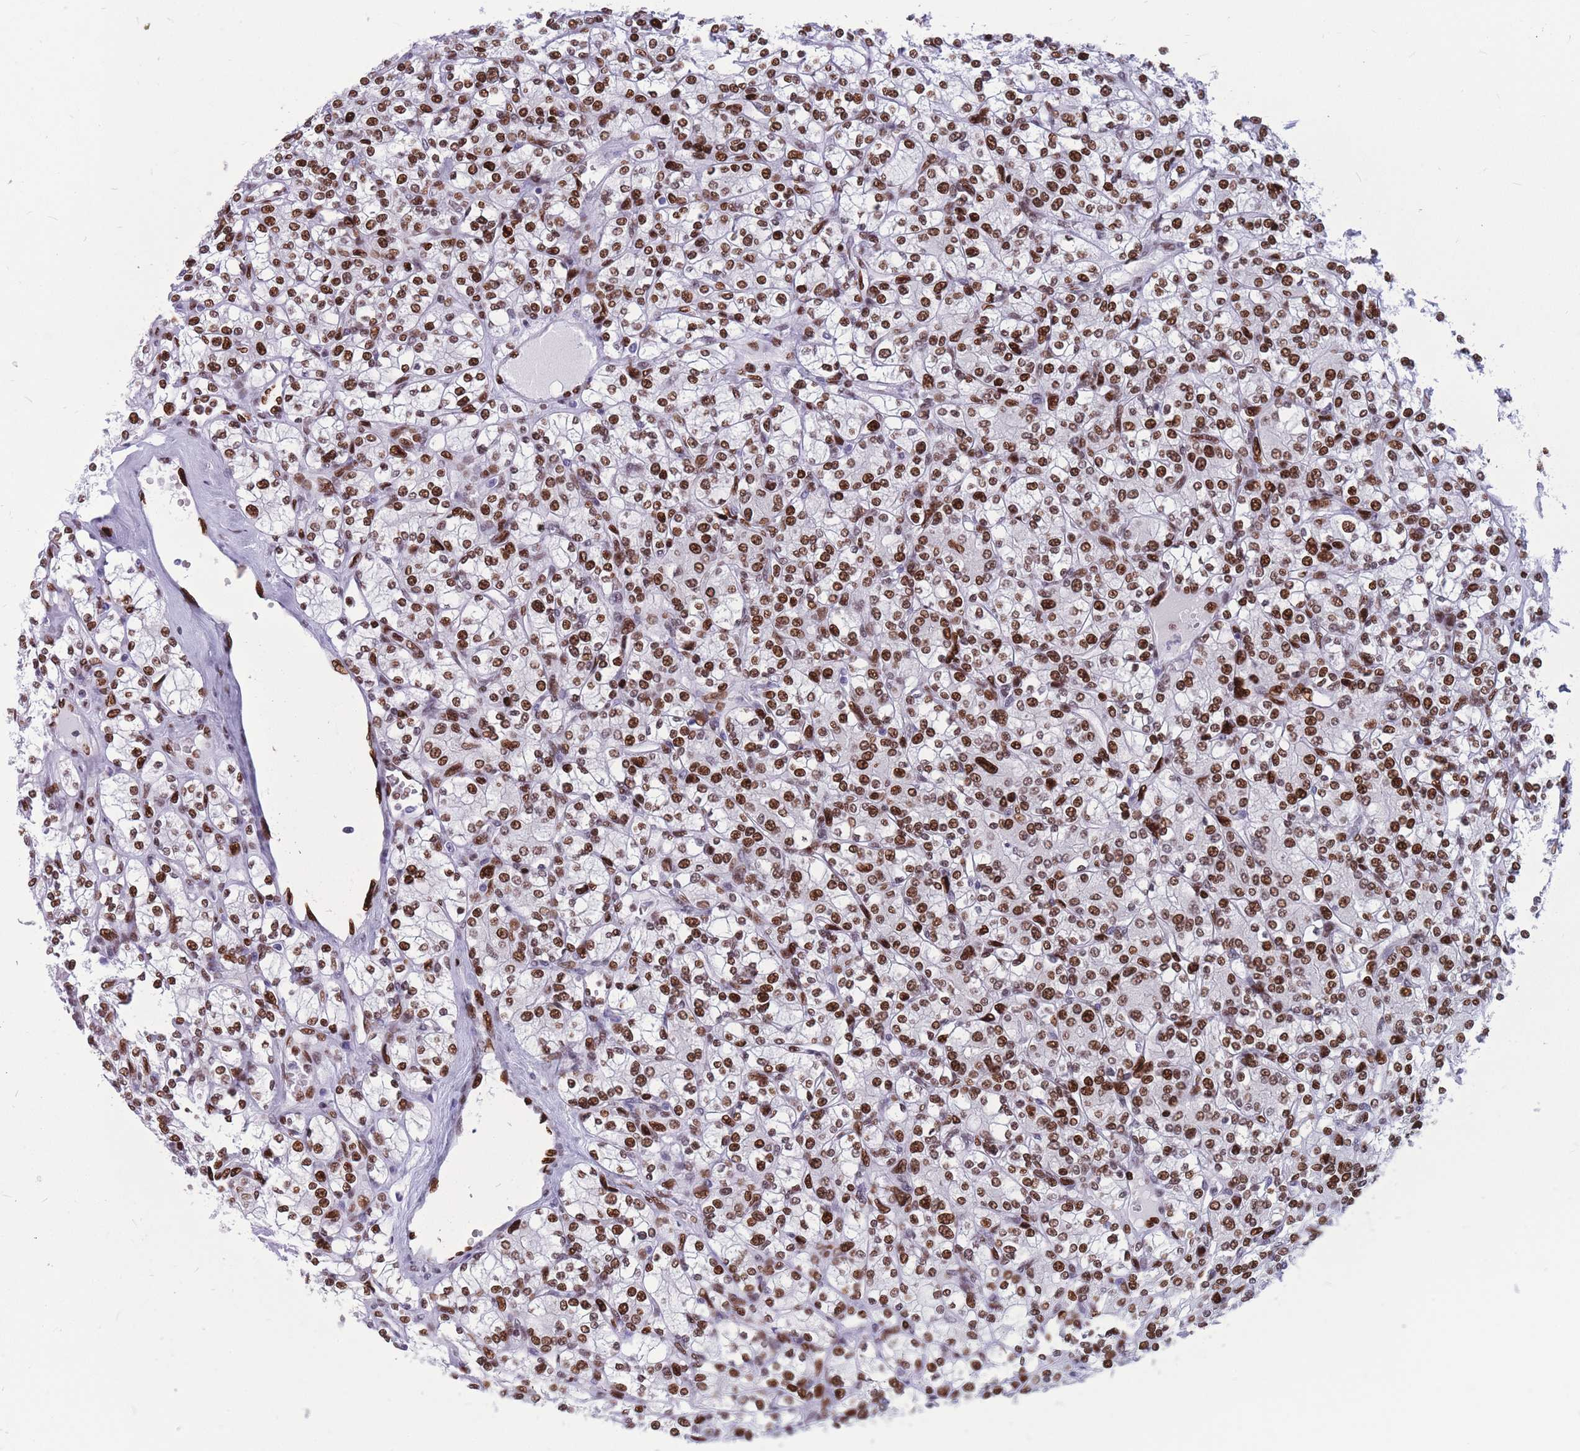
{"staining": {"intensity": "strong", "quantity": ">75%", "location": "nuclear"}, "tissue": "renal cancer", "cell_type": "Tumor cells", "image_type": "cancer", "snomed": [{"axis": "morphology", "description": "Adenocarcinoma, NOS"}, {"axis": "topography", "description": "Kidney"}], "caption": "Strong nuclear protein staining is appreciated in about >75% of tumor cells in renal cancer.", "gene": "NASP", "patient": {"sex": "male", "age": 77}}